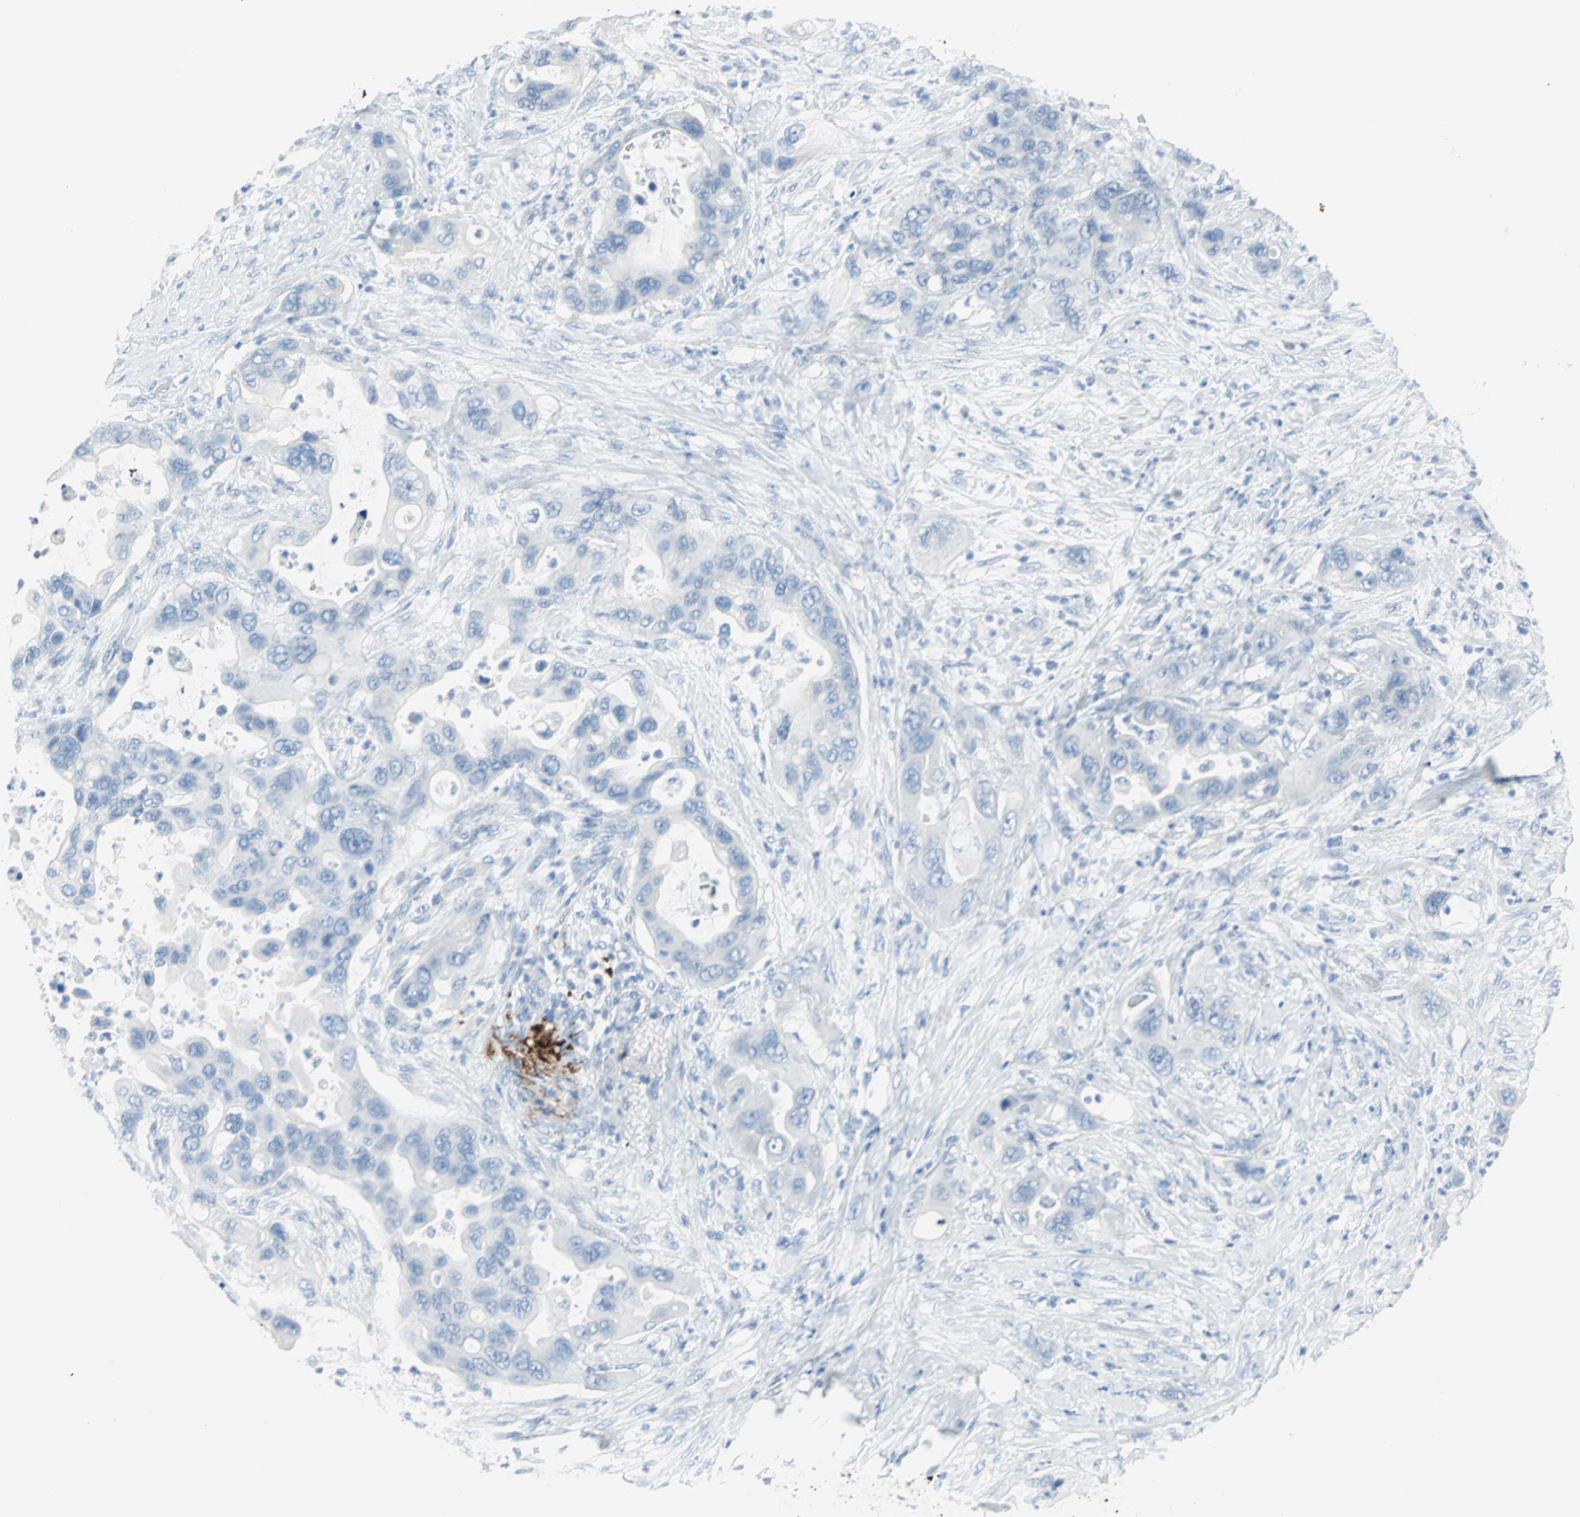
{"staining": {"intensity": "negative", "quantity": "none", "location": "none"}, "tissue": "pancreatic cancer", "cell_type": "Tumor cells", "image_type": "cancer", "snomed": [{"axis": "morphology", "description": "Adenocarcinoma, NOS"}, {"axis": "topography", "description": "Pancreas"}], "caption": "IHC micrograph of human adenocarcinoma (pancreatic) stained for a protein (brown), which demonstrates no staining in tumor cells. (Stains: DAB IHC with hematoxylin counter stain, Microscopy: brightfield microscopy at high magnification).", "gene": "STX1A", "patient": {"sex": "female", "age": 71}}